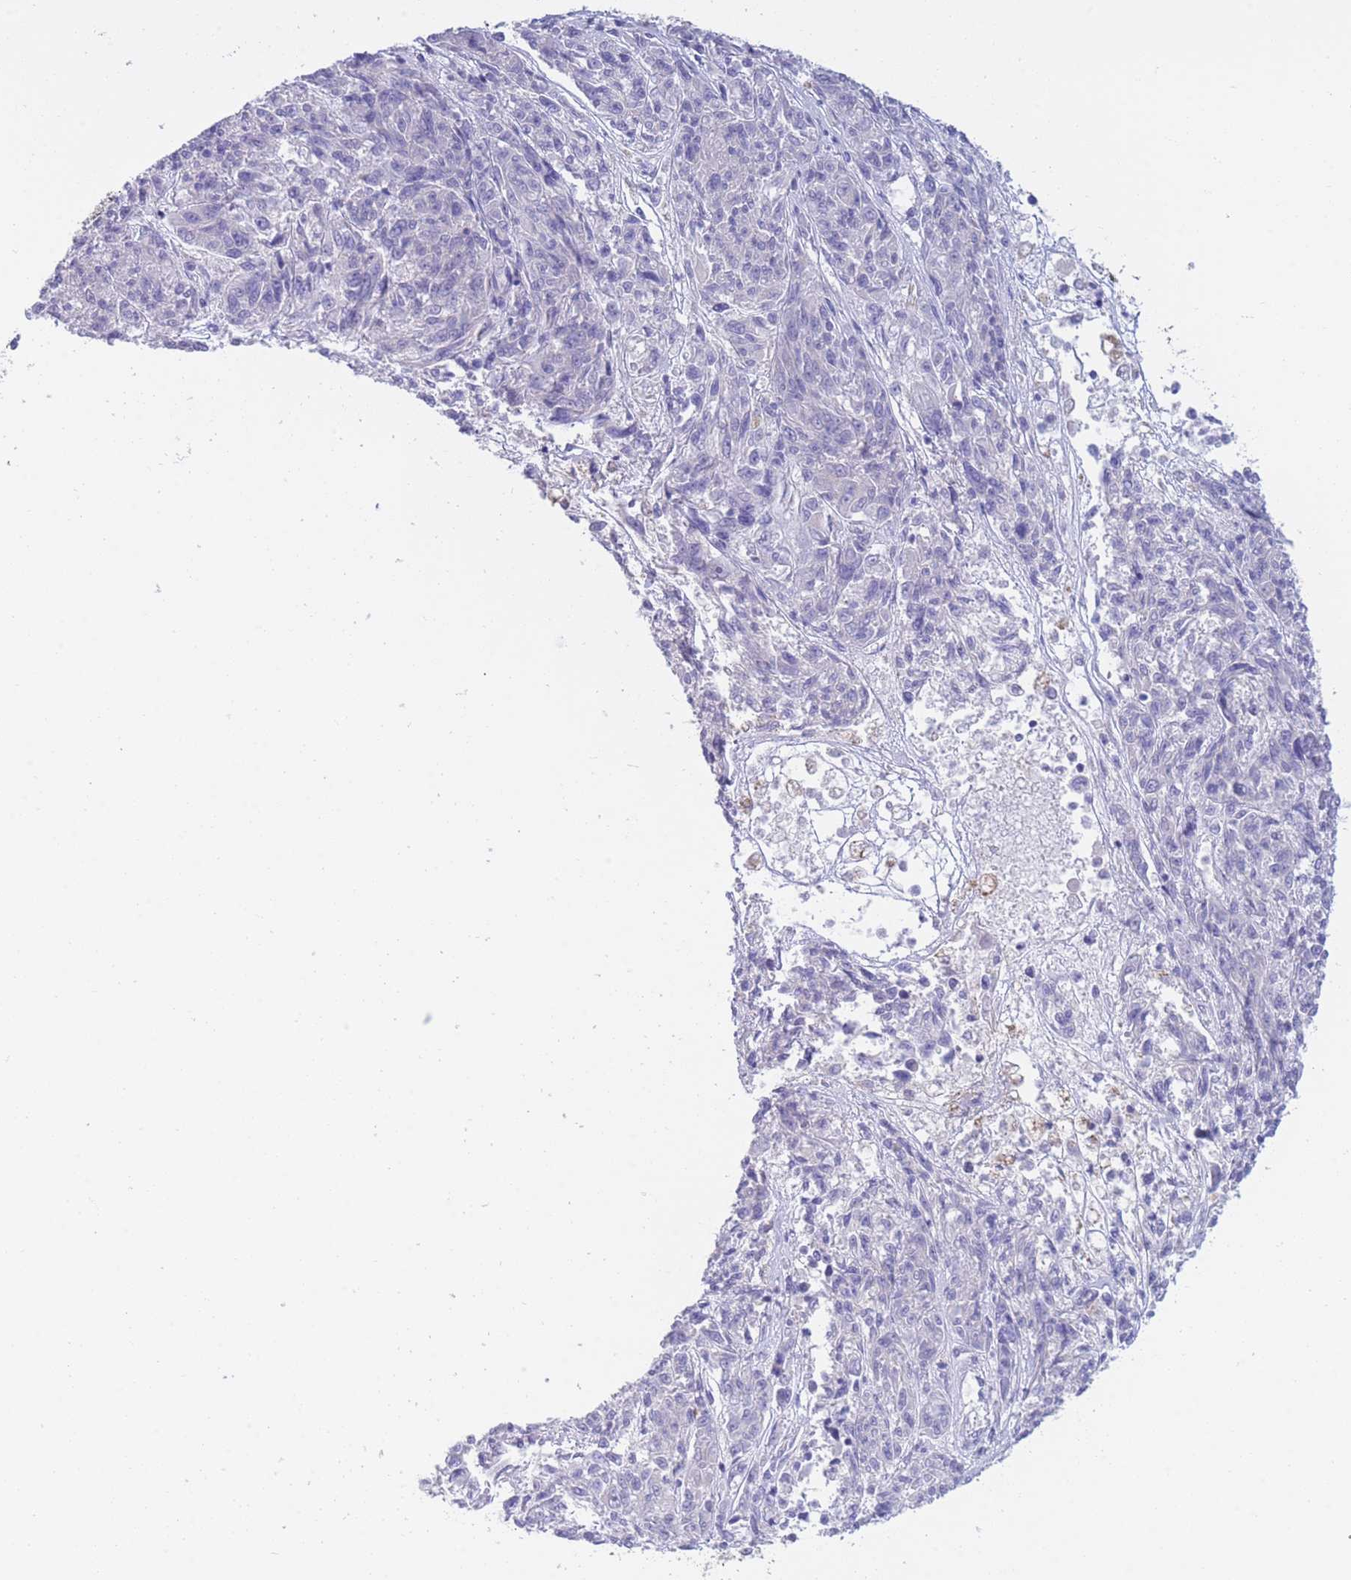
{"staining": {"intensity": "negative", "quantity": "none", "location": "none"}, "tissue": "melanoma", "cell_type": "Tumor cells", "image_type": "cancer", "snomed": [{"axis": "morphology", "description": "Malignant melanoma, NOS"}, {"axis": "topography", "description": "Skin"}], "caption": "Tumor cells are negative for protein expression in human malignant melanoma.", "gene": "PCDHB3", "patient": {"sex": "male", "age": 53}}